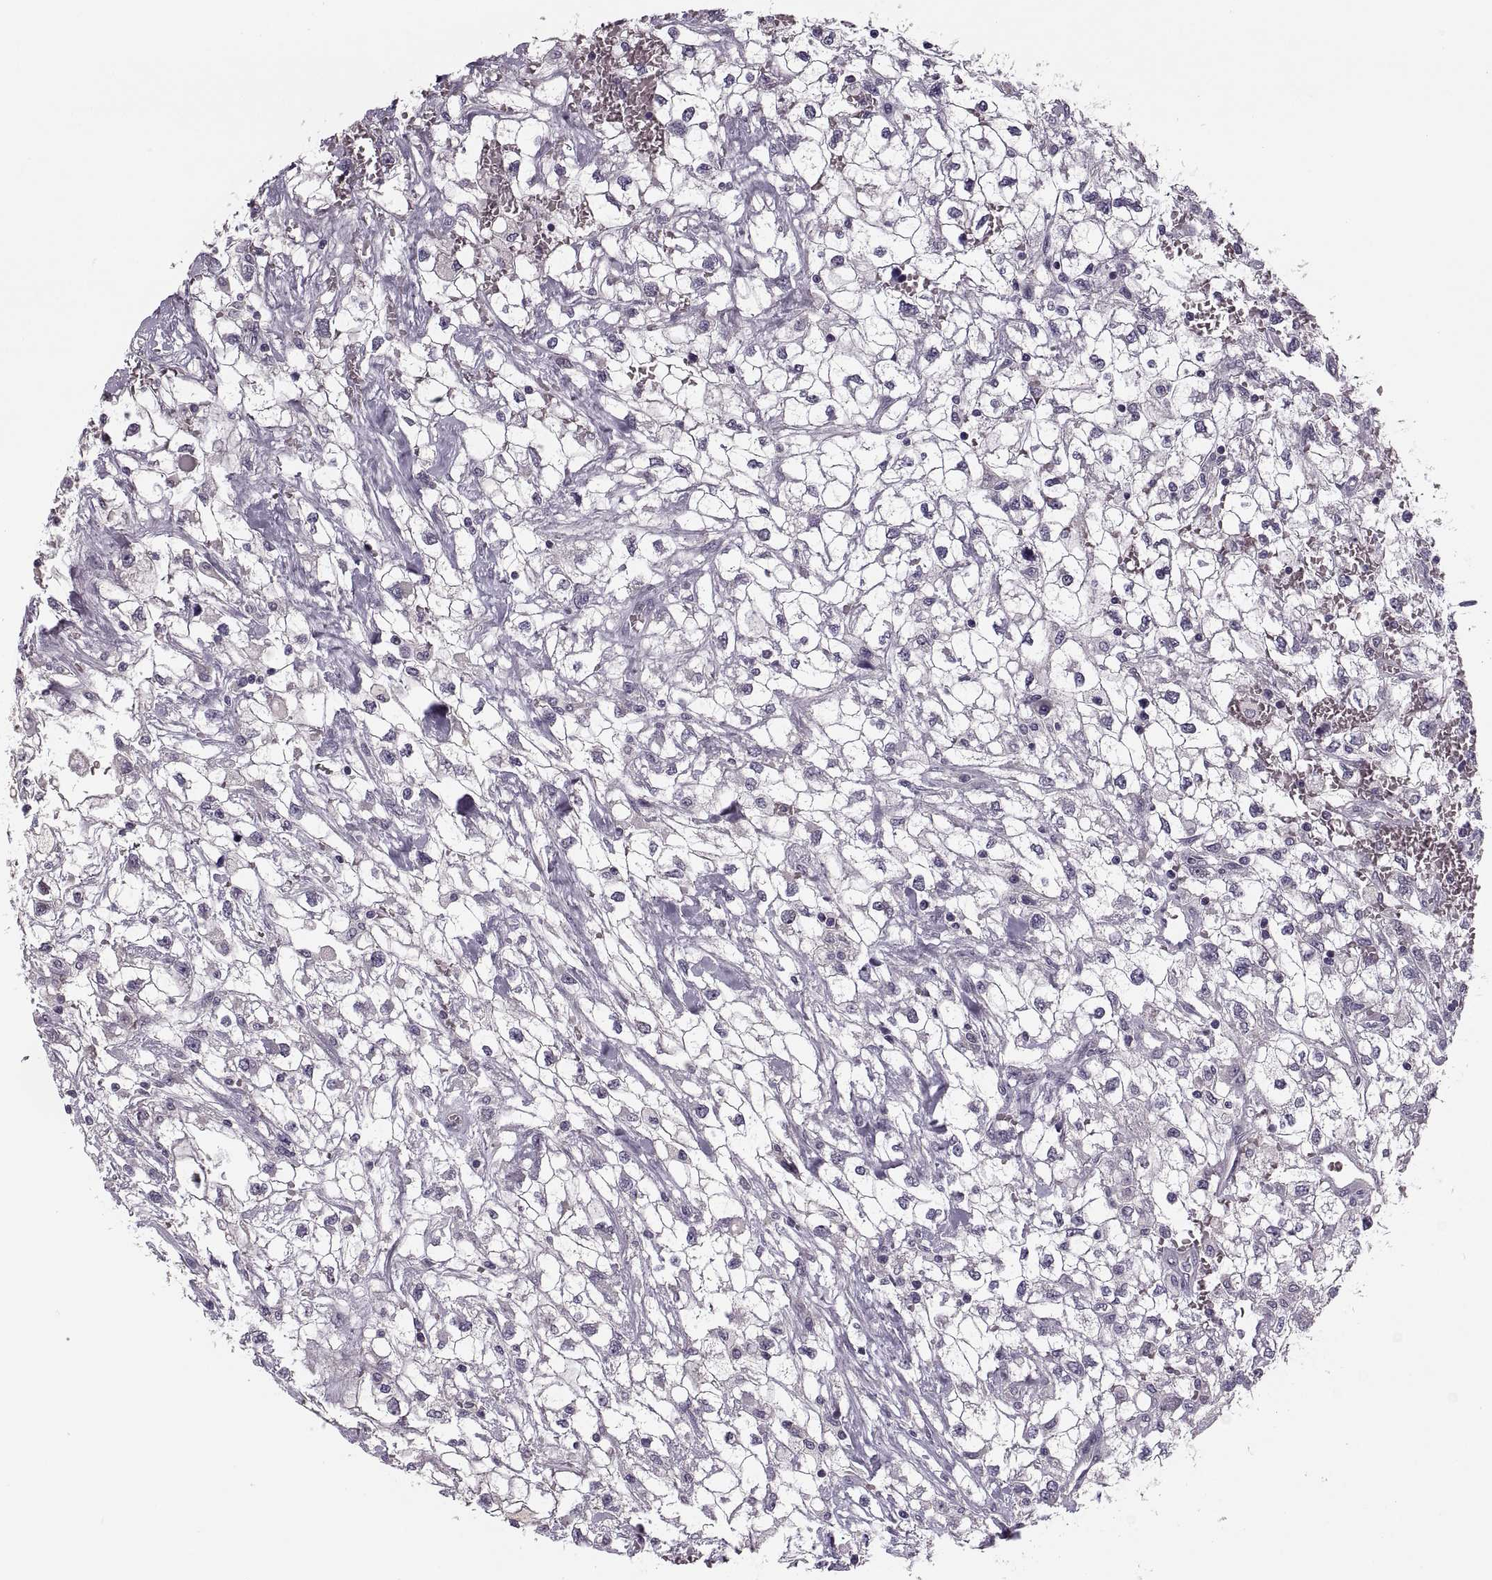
{"staining": {"intensity": "negative", "quantity": "none", "location": "none"}, "tissue": "renal cancer", "cell_type": "Tumor cells", "image_type": "cancer", "snomed": [{"axis": "morphology", "description": "Adenocarcinoma, NOS"}, {"axis": "topography", "description": "Kidney"}], "caption": "Histopathology image shows no protein positivity in tumor cells of renal cancer (adenocarcinoma) tissue.", "gene": "CACNA1F", "patient": {"sex": "male", "age": 59}}